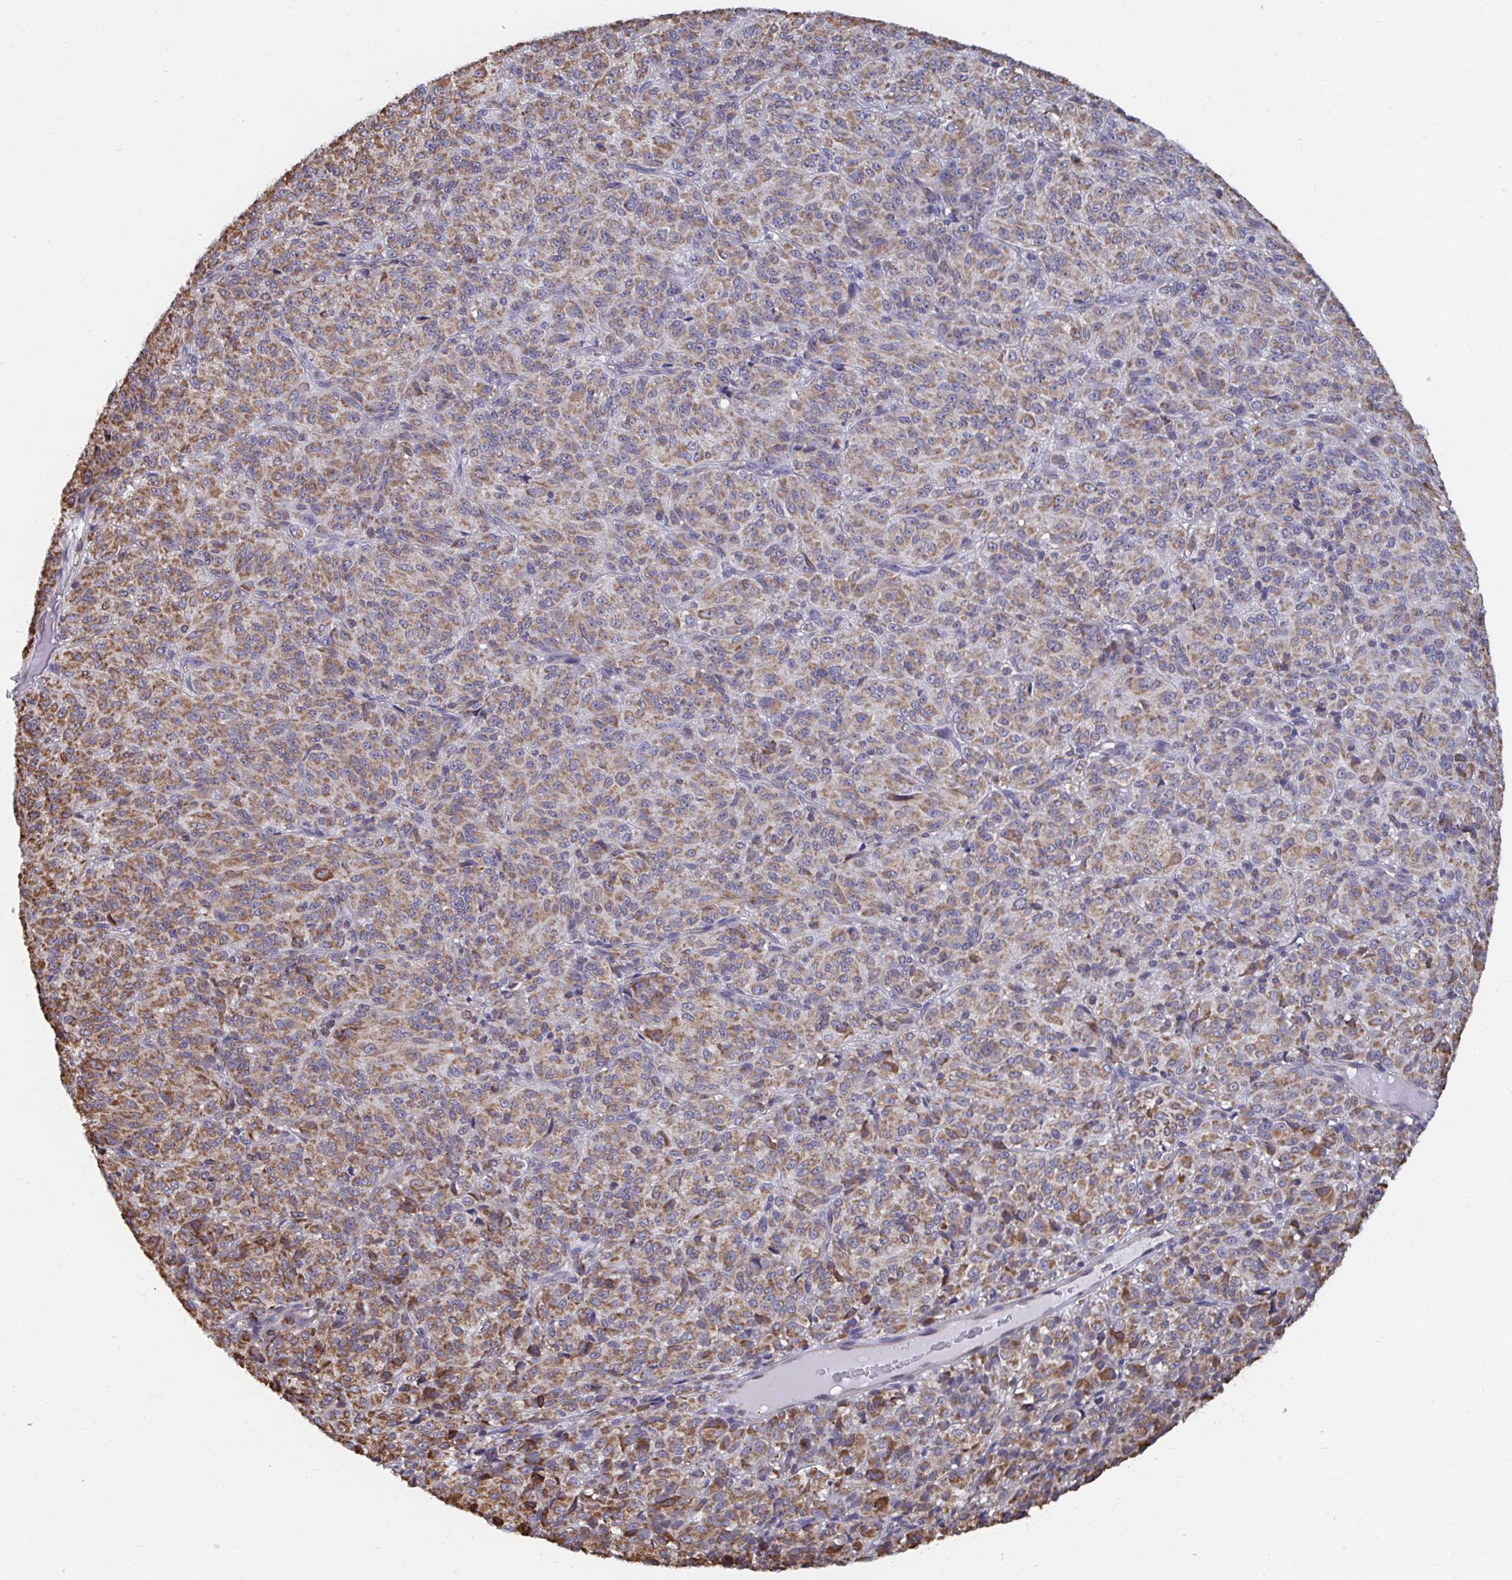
{"staining": {"intensity": "moderate", "quantity": ">75%", "location": "cytoplasmic/membranous"}, "tissue": "melanoma", "cell_type": "Tumor cells", "image_type": "cancer", "snomed": [{"axis": "morphology", "description": "Malignant melanoma, Metastatic site"}, {"axis": "topography", "description": "Brain"}], "caption": "This histopathology image shows immunohistochemistry (IHC) staining of human malignant melanoma (metastatic site), with medium moderate cytoplasmic/membranous staining in about >75% of tumor cells.", "gene": "ELAVL1", "patient": {"sex": "female", "age": 56}}